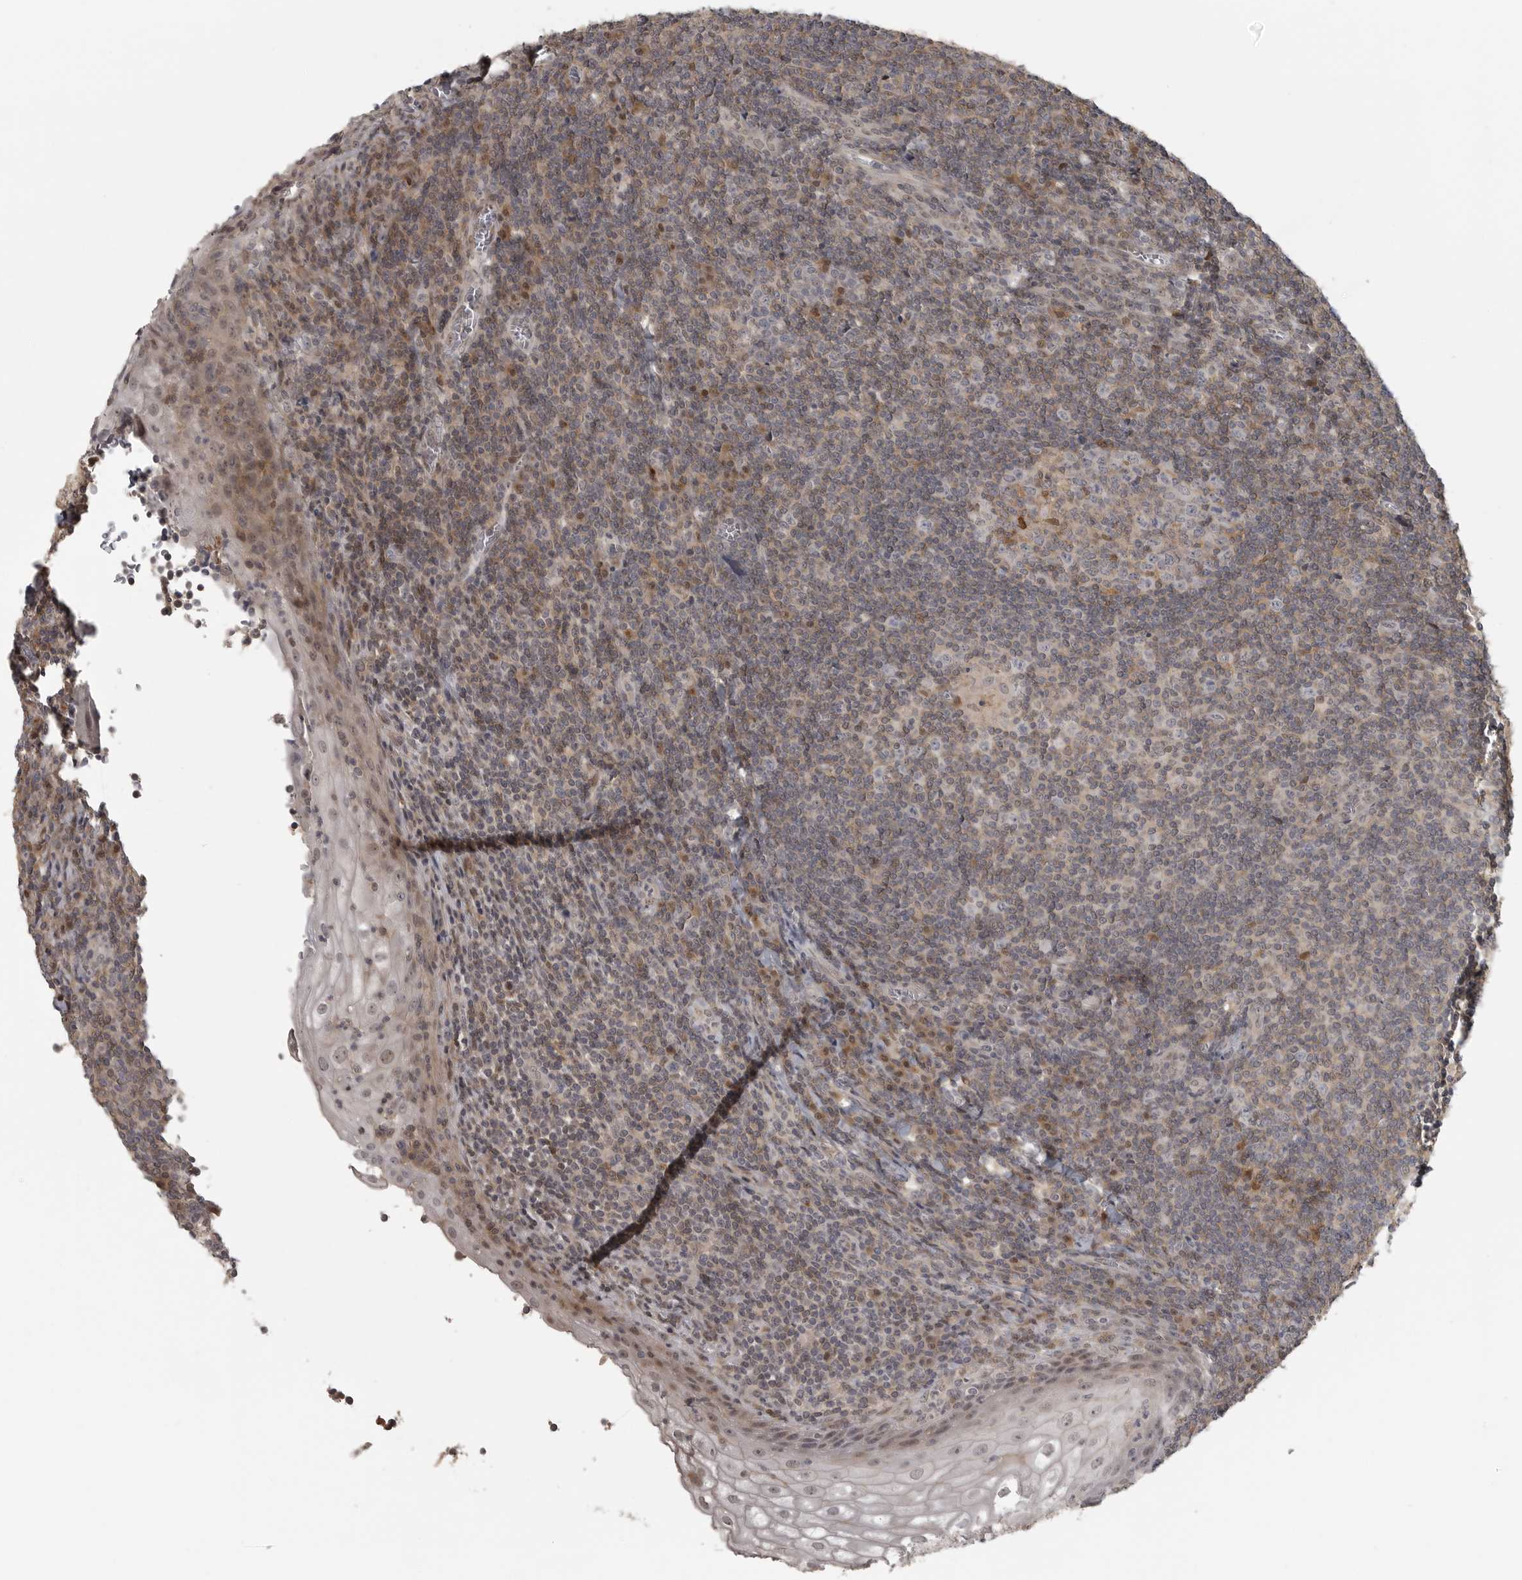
{"staining": {"intensity": "weak", "quantity": "<25%", "location": "cytoplasmic/membranous,nuclear"}, "tissue": "tonsil", "cell_type": "Germinal center cells", "image_type": "normal", "snomed": [{"axis": "morphology", "description": "Normal tissue, NOS"}, {"axis": "topography", "description": "Tonsil"}], "caption": "Germinal center cells are negative for protein expression in unremarkable human tonsil. Brightfield microscopy of immunohistochemistry (IHC) stained with DAB (3,3'-diaminobenzidine) (brown) and hematoxylin (blue), captured at high magnification.", "gene": "UROD", "patient": {"sex": "male", "age": 37}}